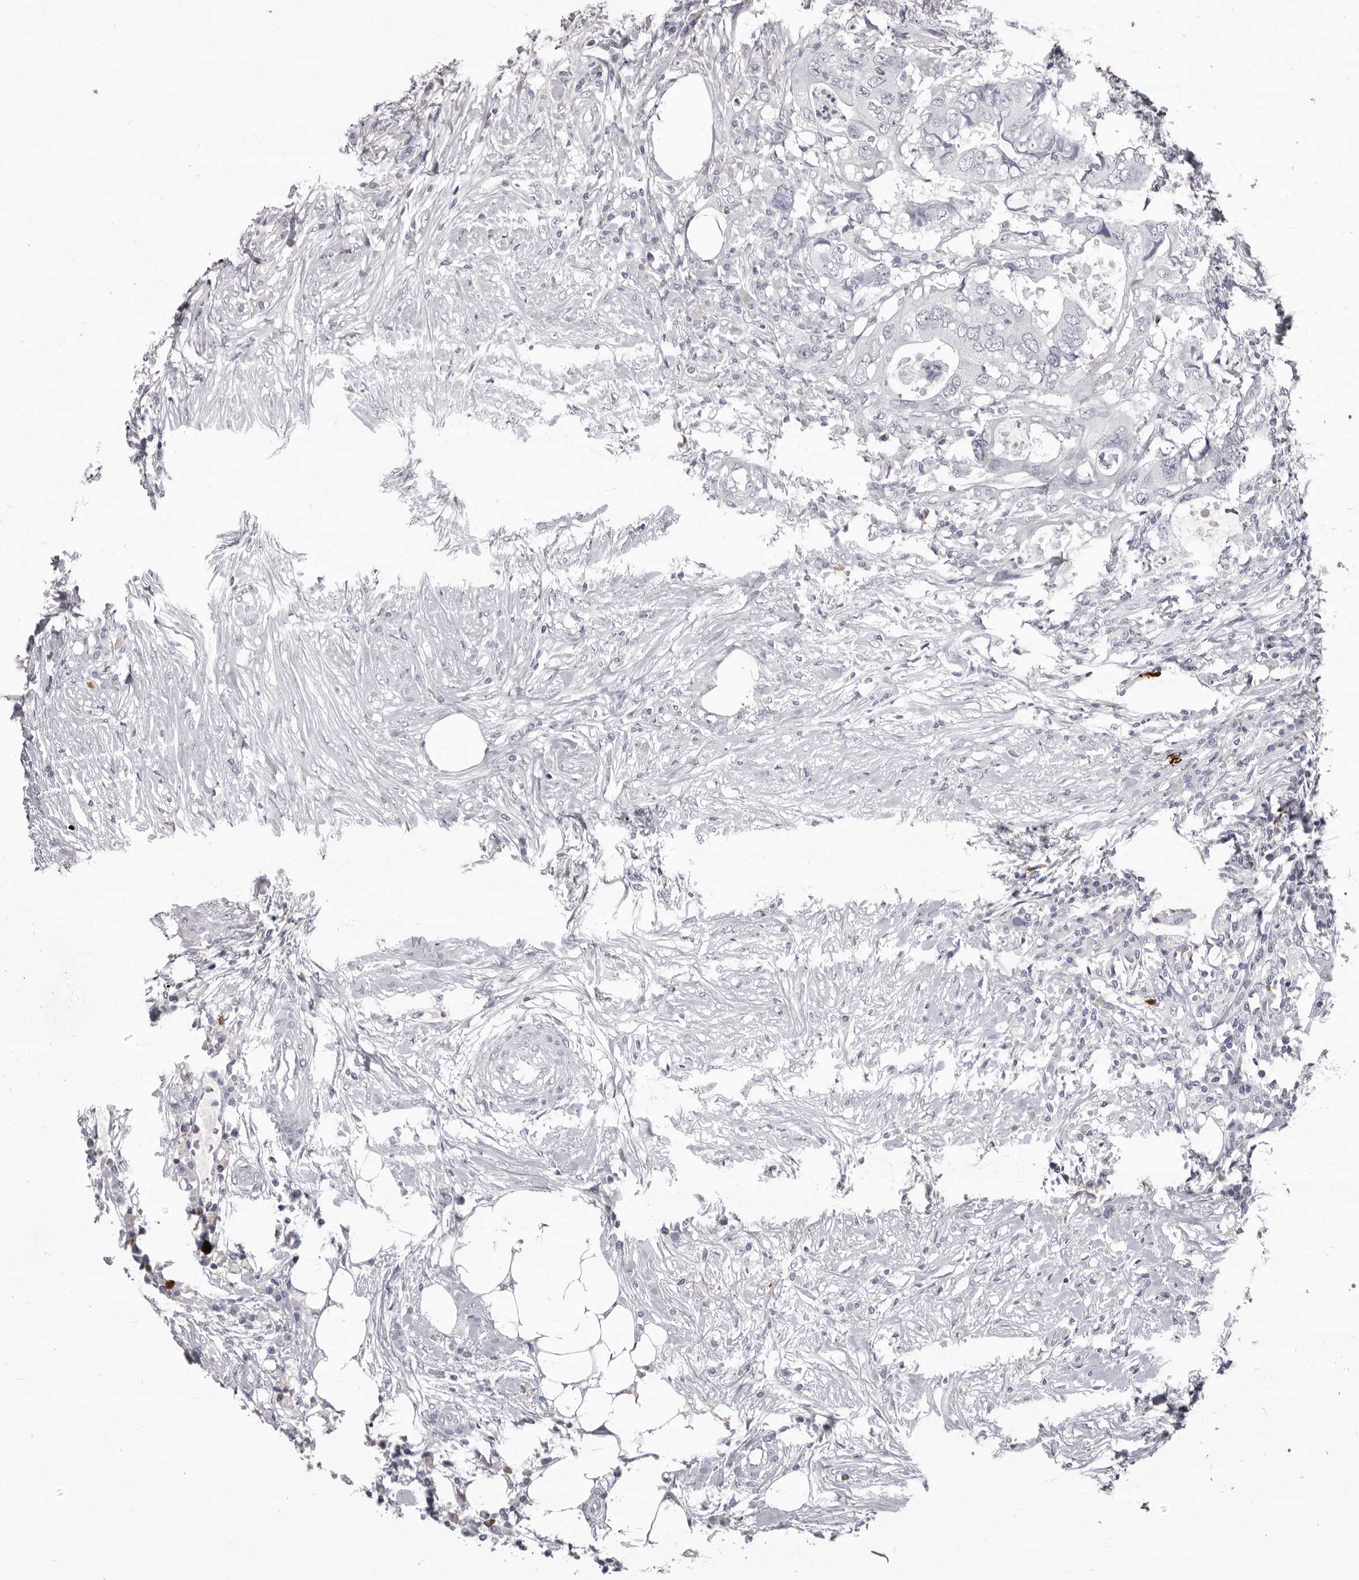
{"staining": {"intensity": "negative", "quantity": "none", "location": "none"}, "tissue": "colorectal cancer", "cell_type": "Tumor cells", "image_type": "cancer", "snomed": [{"axis": "morphology", "description": "Adenocarcinoma, NOS"}, {"axis": "topography", "description": "Colon"}], "caption": "Immunohistochemical staining of colorectal cancer demonstrates no significant positivity in tumor cells.", "gene": "GZMH", "patient": {"sex": "male", "age": 71}}